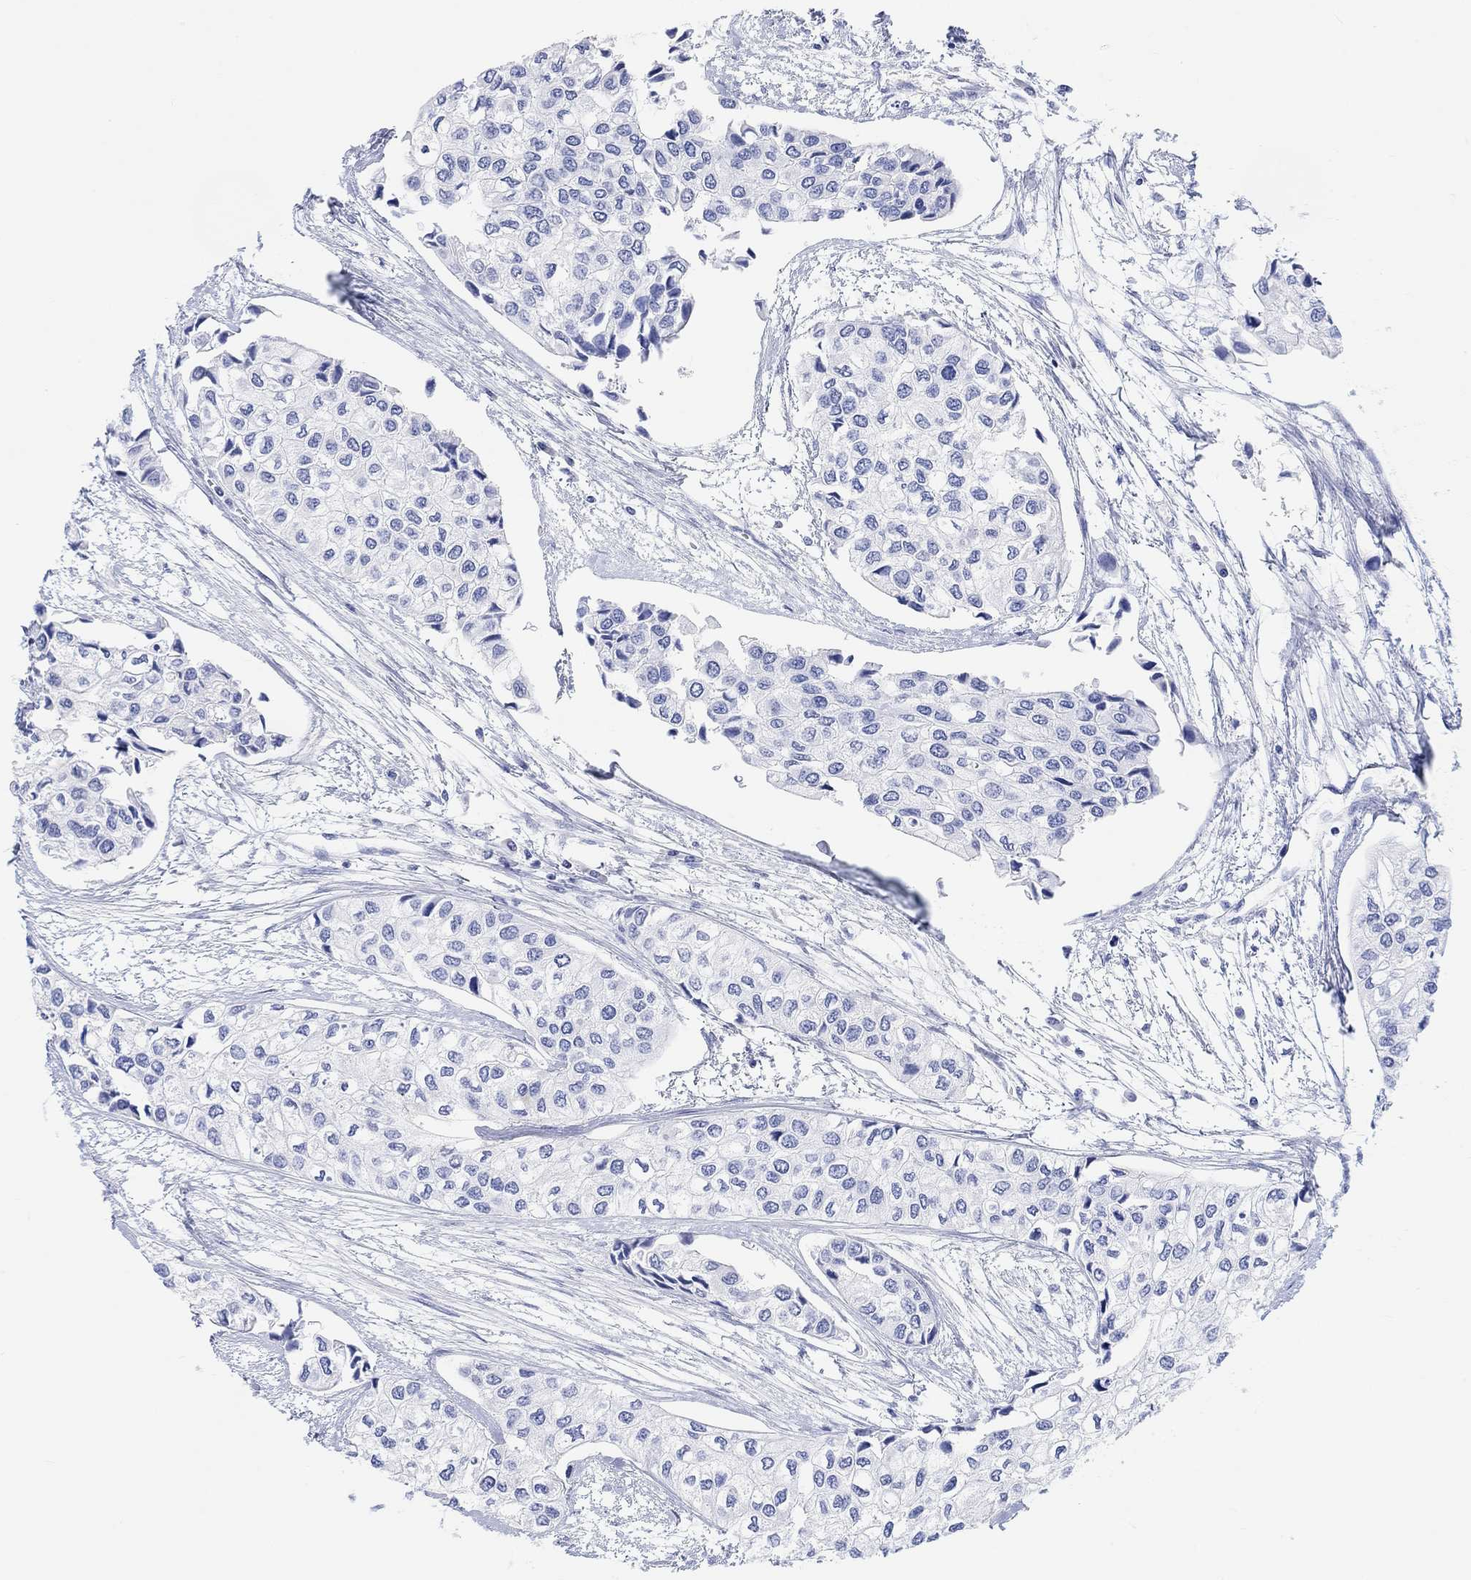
{"staining": {"intensity": "negative", "quantity": "none", "location": "none"}, "tissue": "urothelial cancer", "cell_type": "Tumor cells", "image_type": "cancer", "snomed": [{"axis": "morphology", "description": "Urothelial carcinoma, High grade"}, {"axis": "topography", "description": "Urinary bladder"}], "caption": "This is an immunohistochemistry photomicrograph of human urothelial carcinoma (high-grade). There is no expression in tumor cells.", "gene": "XIRP2", "patient": {"sex": "male", "age": 73}}